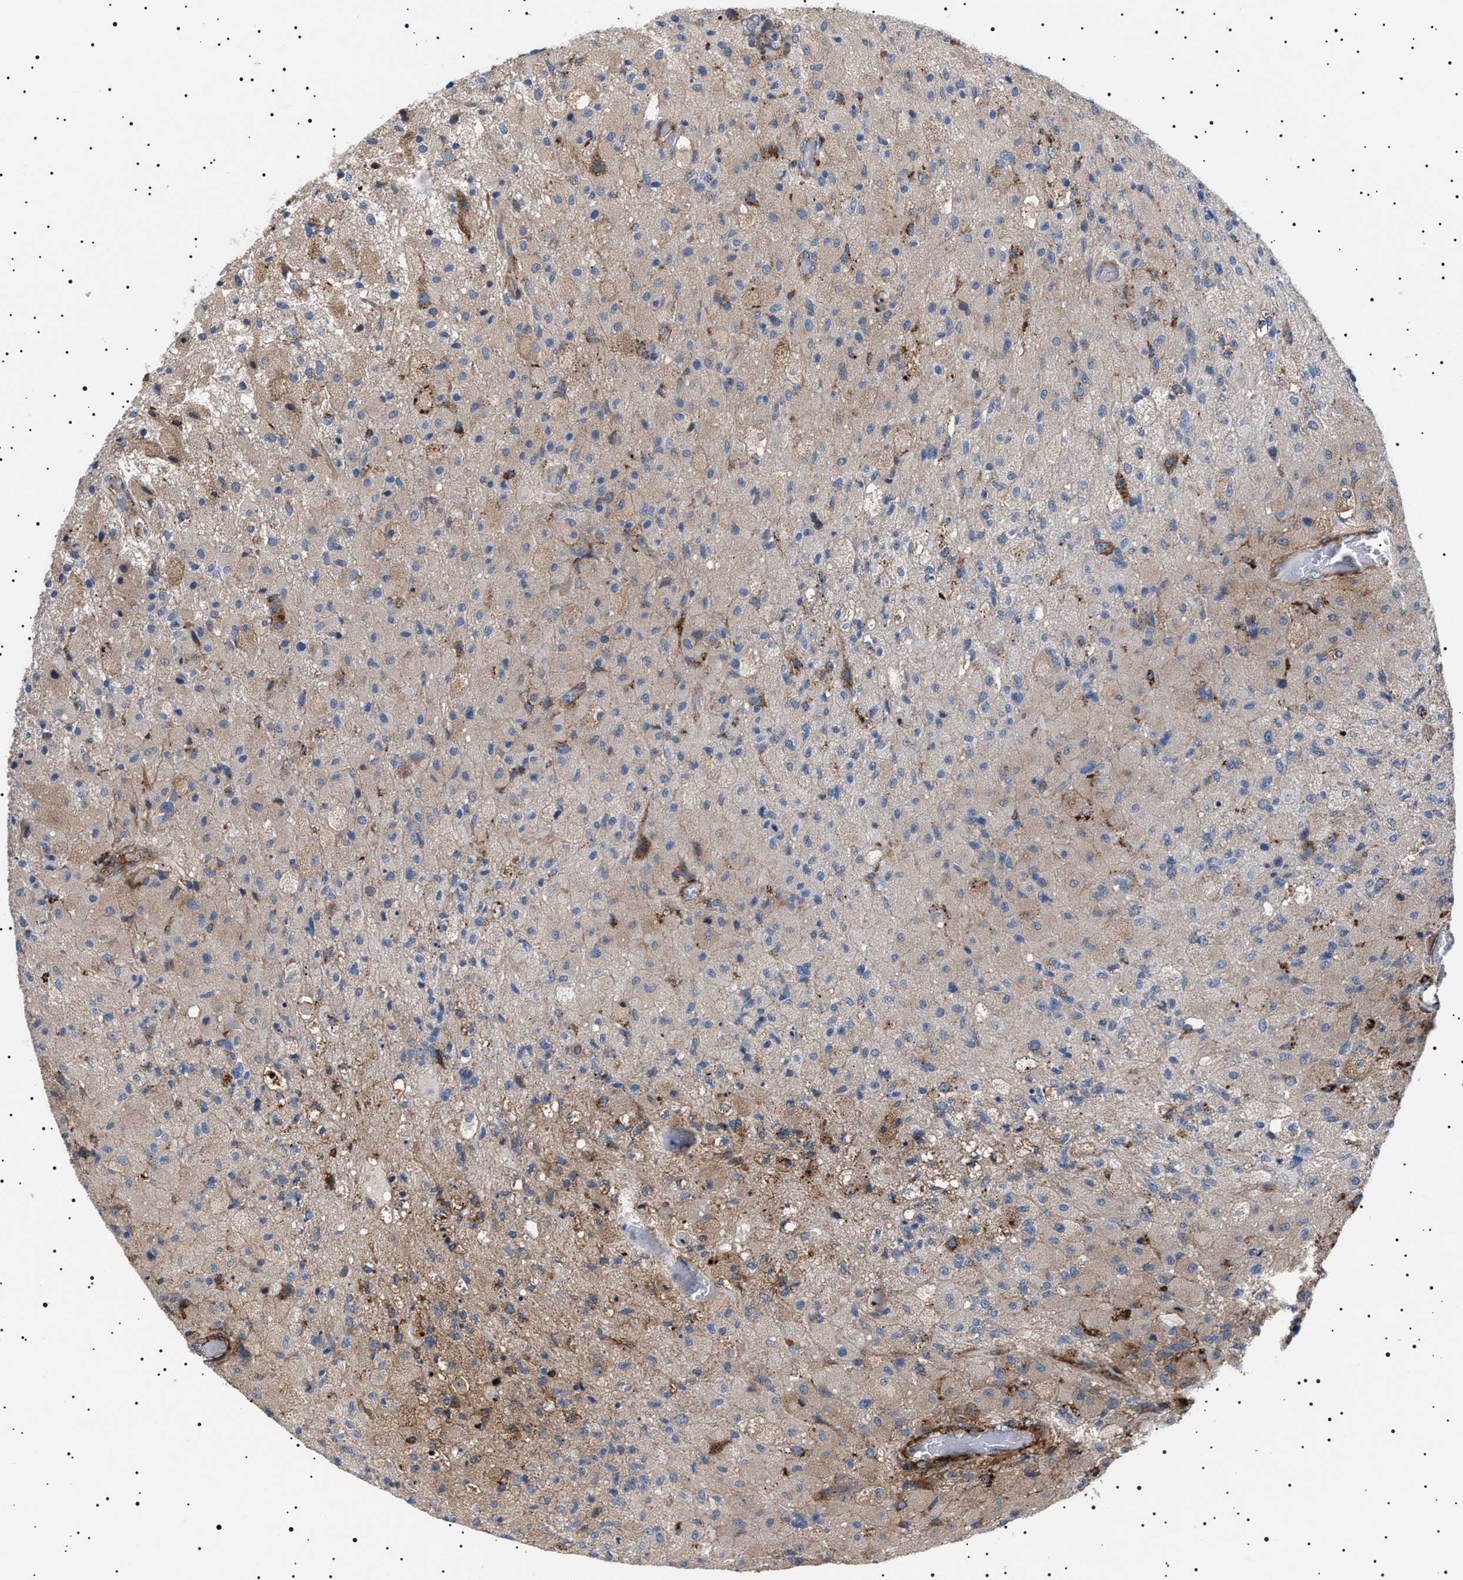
{"staining": {"intensity": "weak", "quantity": ">75%", "location": "cytoplasmic/membranous"}, "tissue": "glioma", "cell_type": "Tumor cells", "image_type": "cancer", "snomed": [{"axis": "morphology", "description": "Normal tissue, NOS"}, {"axis": "morphology", "description": "Glioma, malignant, High grade"}, {"axis": "topography", "description": "Cerebral cortex"}], "caption": "Malignant high-grade glioma stained for a protein (brown) exhibits weak cytoplasmic/membranous positive positivity in about >75% of tumor cells.", "gene": "NEU1", "patient": {"sex": "male", "age": 77}}